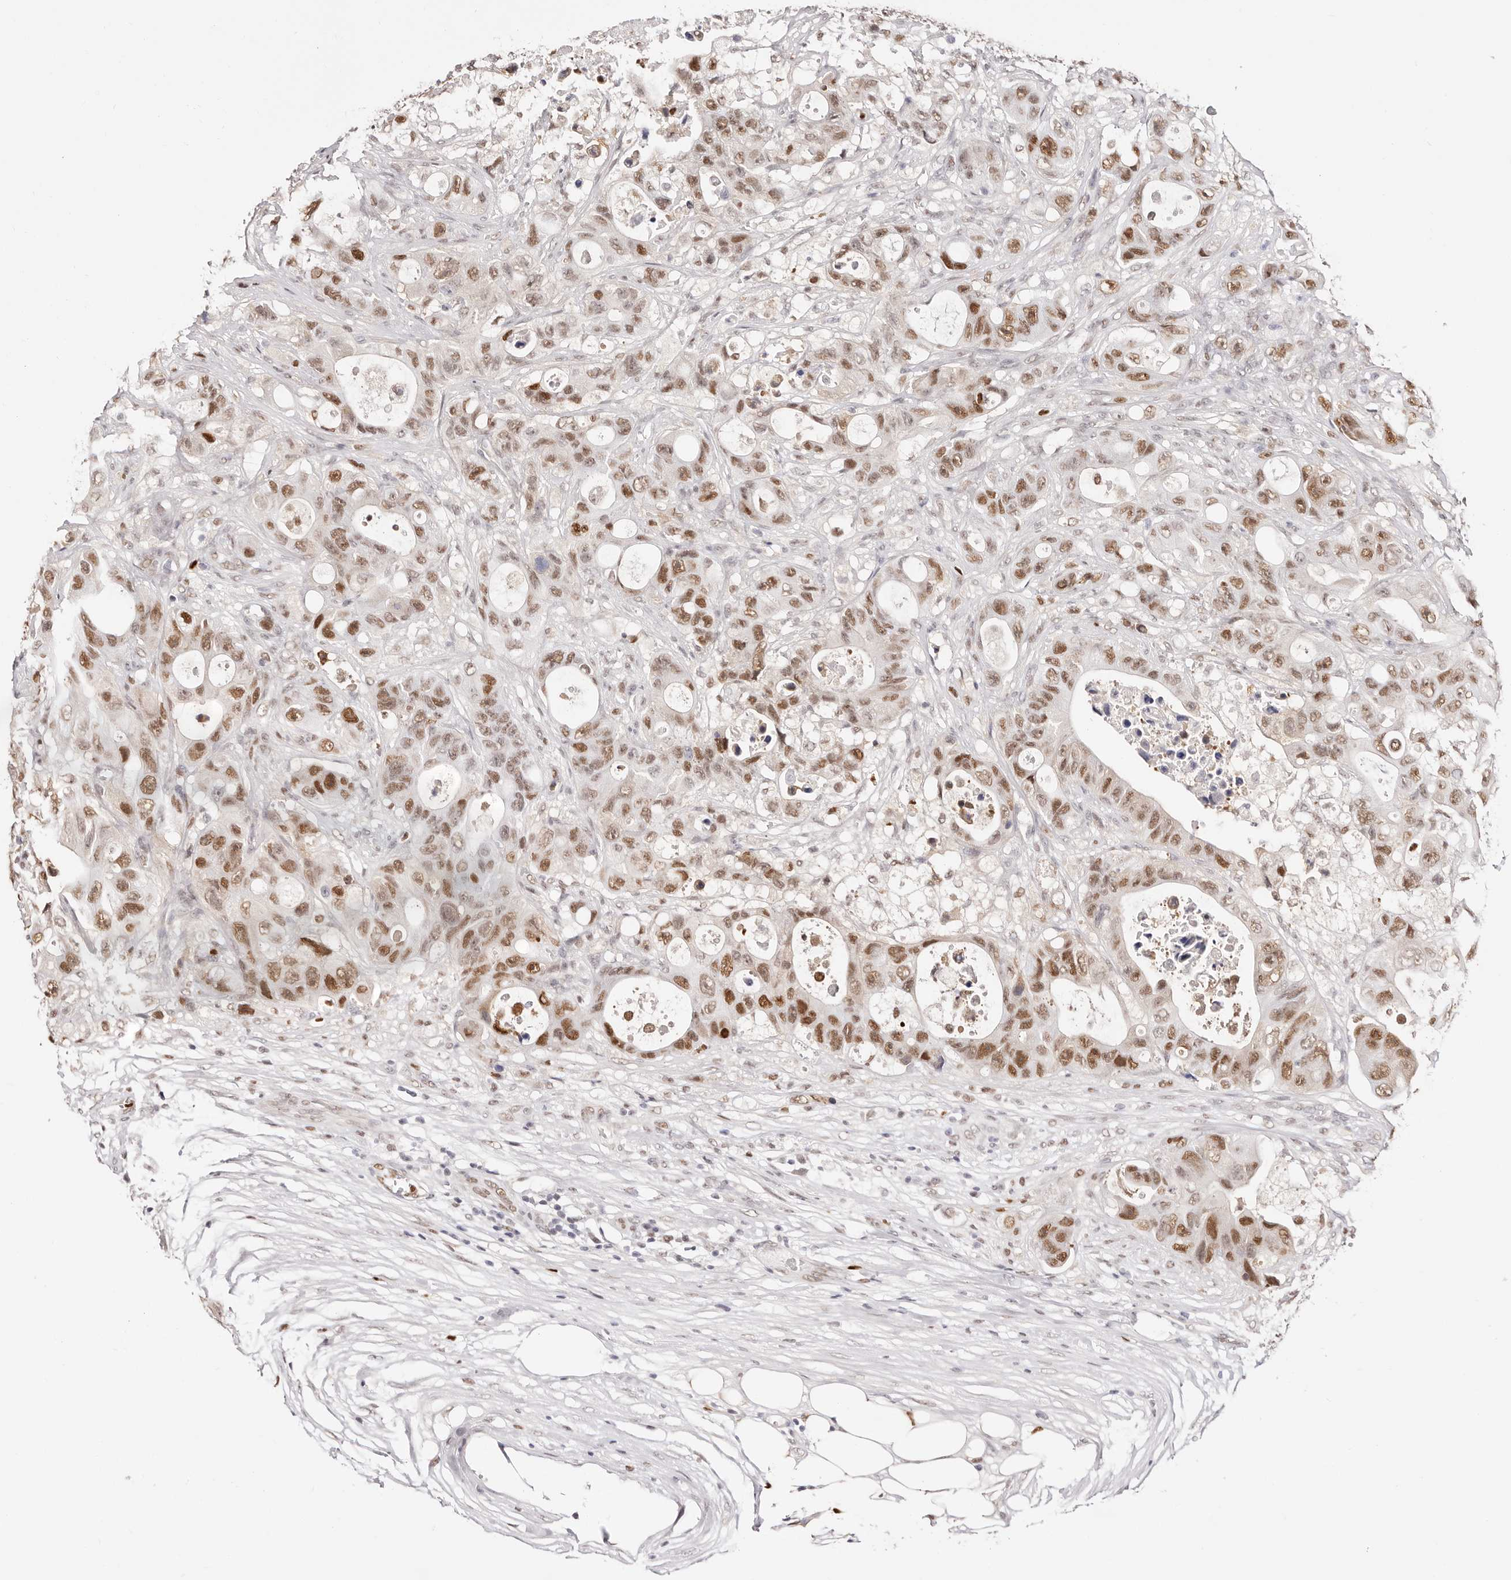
{"staining": {"intensity": "moderate", "quantity": ">75%", "location": "nuclear"}, "tissue": "colorectal cancer", "cell_type": "Tumor cells", "image_type": "cancer", "snomed": [{"axis": "morphology", "description": "Adenocarcinoma, NOS"}, {"axis": "topography", "description": "Colon"}], "caption": "Protein staining by IHC demonstrates moderate nuclear staining in about >75% of tumor cells in colorectal adenocarcinoma.", "gene": "TKT", "patient": {"sex": "female", "age": 46}}